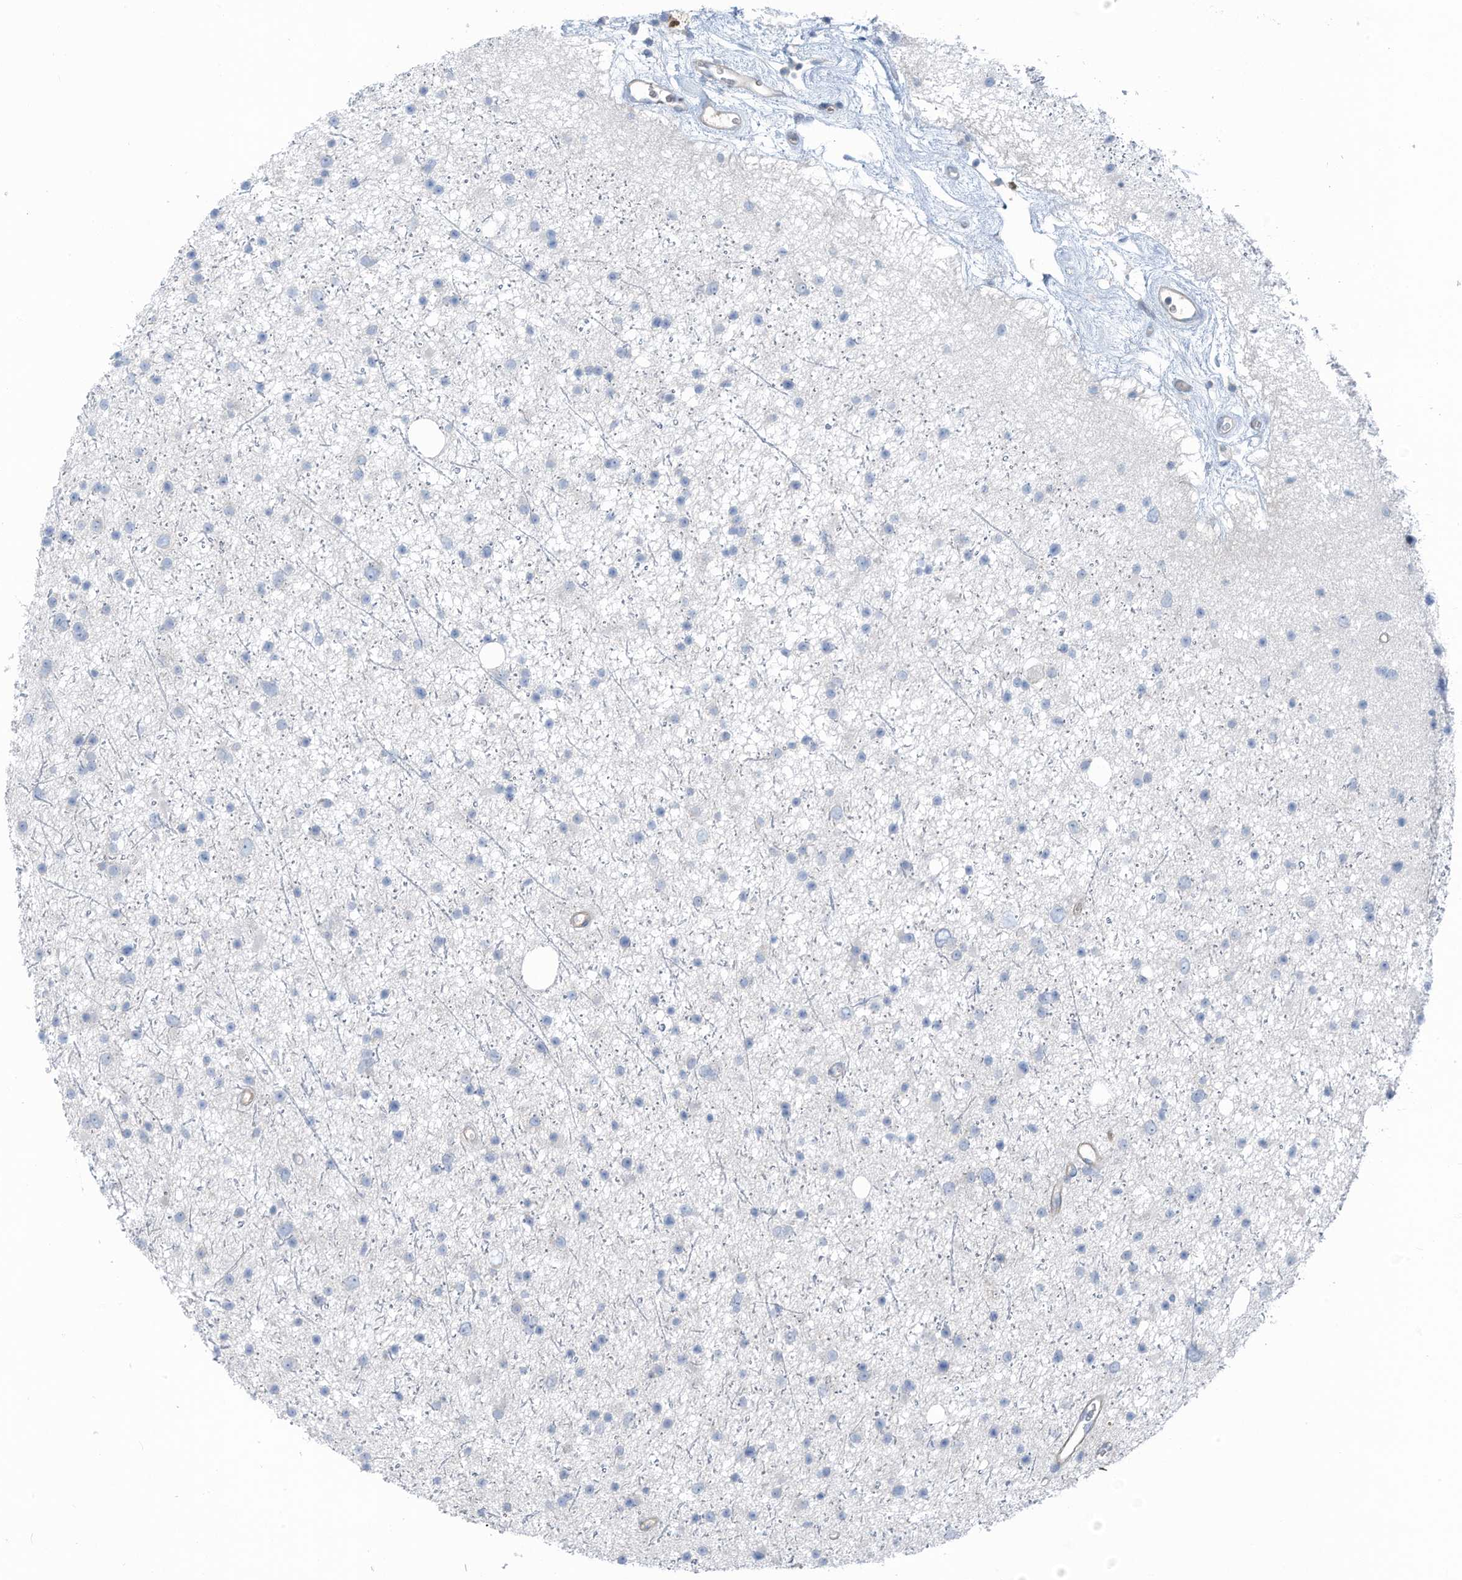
{"staining": {"intensity": "negative", "quantity": "none", "location": "none"}, "tissue": "glioma", "cell_type": "Tumor cells", "image_type": "cancer", "snomed": [{"axis": "morphology", "description": "Glioma, malignant, Low grade"}, {"axis": "topography", "description": "Cerebral cortex"}], "caption": "This image is of malignant low-grade glioma stained with immunohistochemistry (IHC) to label a protein in brown with the nuclei are counter-stained blue. There is no expression in tumor cells.", "gene": "ZNF846", "patient": {"sex": "female", "age": 39}}